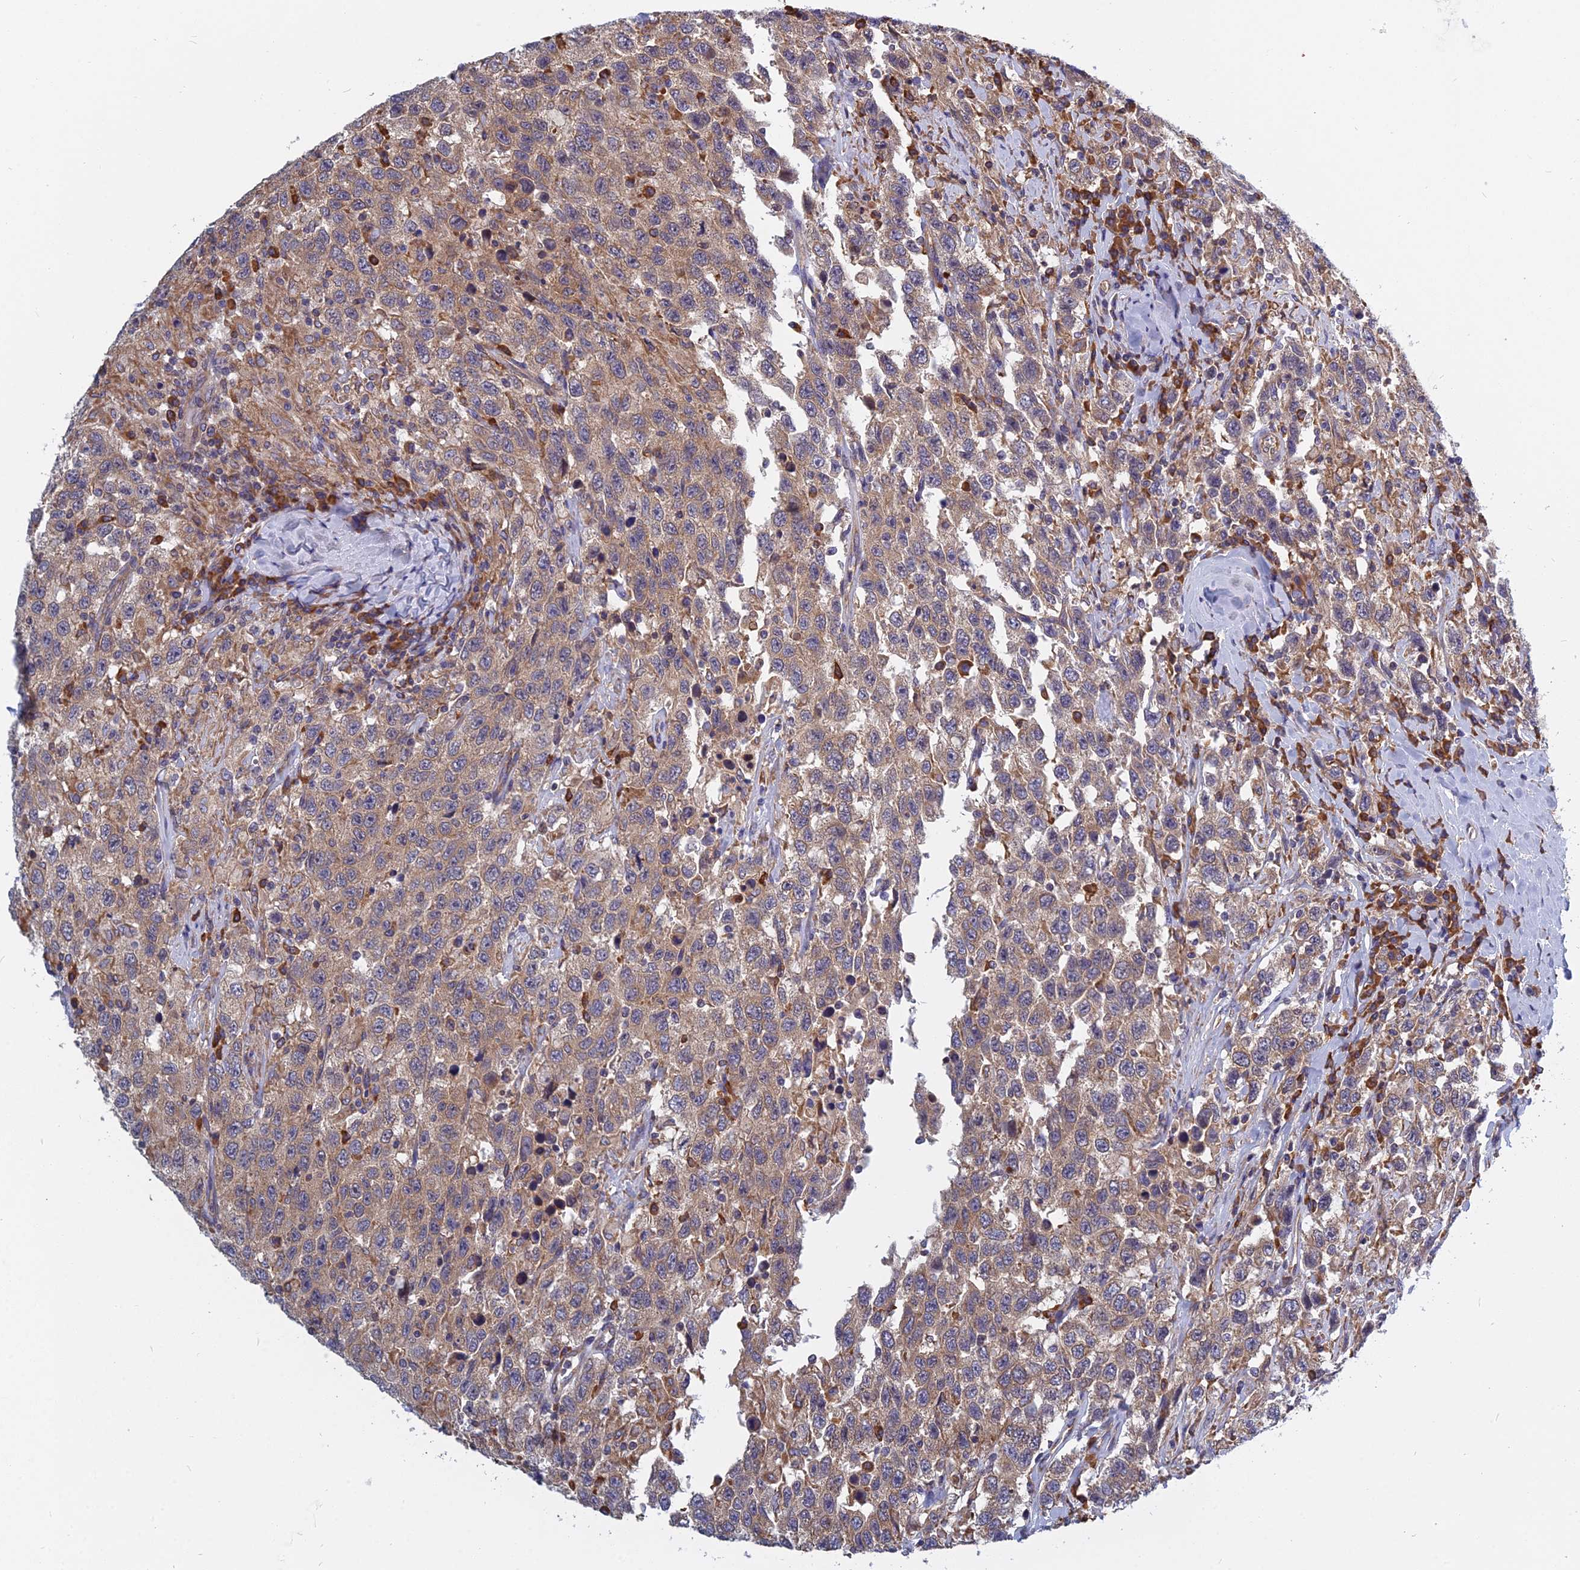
{"staining": {"intensity": "moderate", "quantity": ">75%", "location": "cytoplasmic/membranous"}, "tissue": "testis cancer", "cell_type": "Tumor cells", "image_type": "cancer", "snomed": [{"axis": "morphology", "description": "Seminoma, NOS"}, {"axis": "topography", "description": "Testis"}], "caption": "Tumor cells exhibit medium levels of moderate cytoplasmic/membranous expression in approximately >75% of cells in seminoma (testis).", "gene": "KIAA1143", "patient": {"sex": "male", "age": 65}}